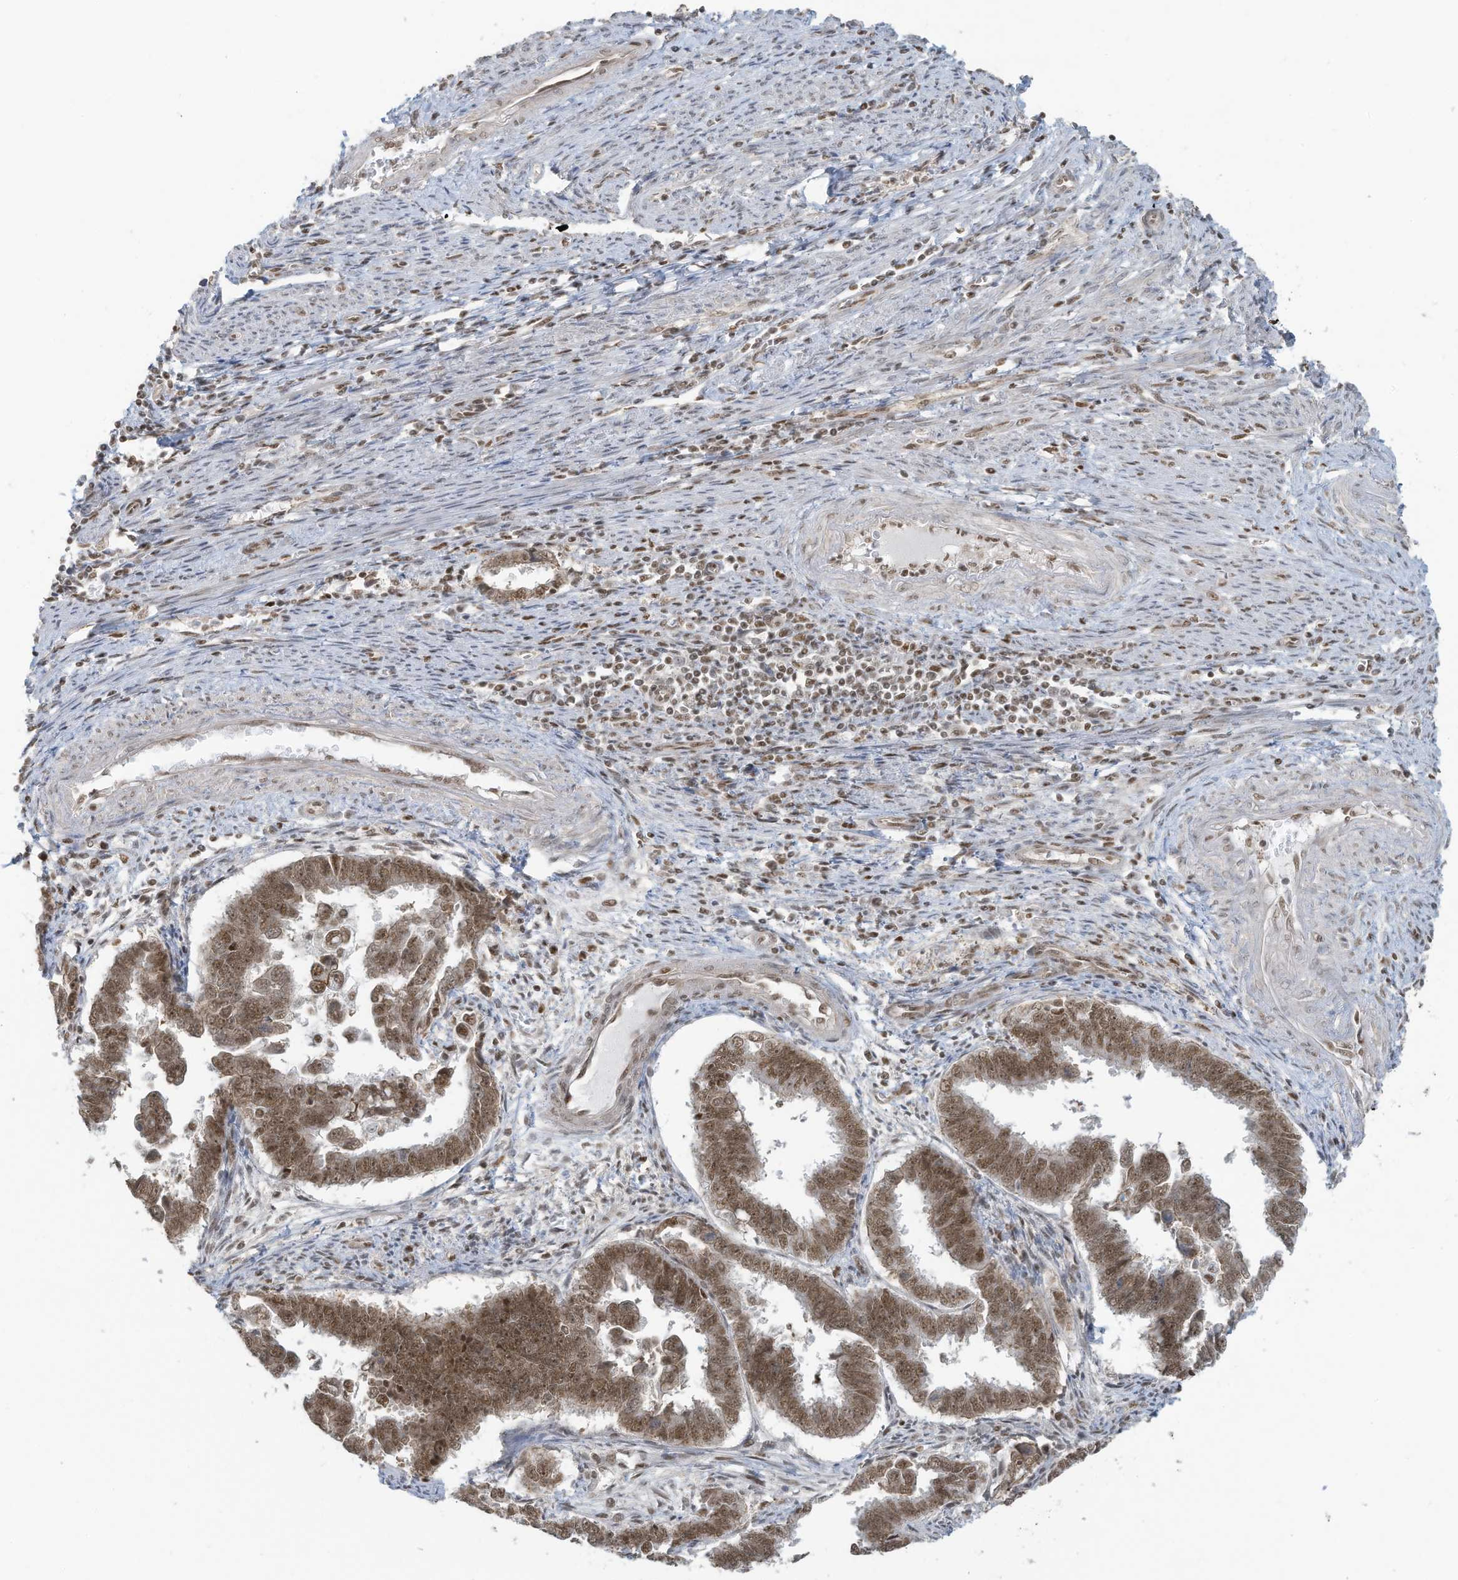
{"staining": {"intensity": "moderate", "quantity": ">75%", "location": "nuclear"}, "tissue": "endometrial cancer", "cell_type": "Tumor cells", "image_type": "cancer", "snomed": [{"axis": "morphology", "description": "Adenocarcinoma, NOS"}, {"axis": "topography", "description": "Endometrium"}], "caption": "Immunohistochemistry (IHC) (DAB (3,3'-diaminobenzidine)) staining of adenocarcinoma (endometrial) exhibits moderate nuclear protein staining in approximately >75% of tumor cells.", "gene": "DBR1", "patient": {"sex": "female", "age": 75}}